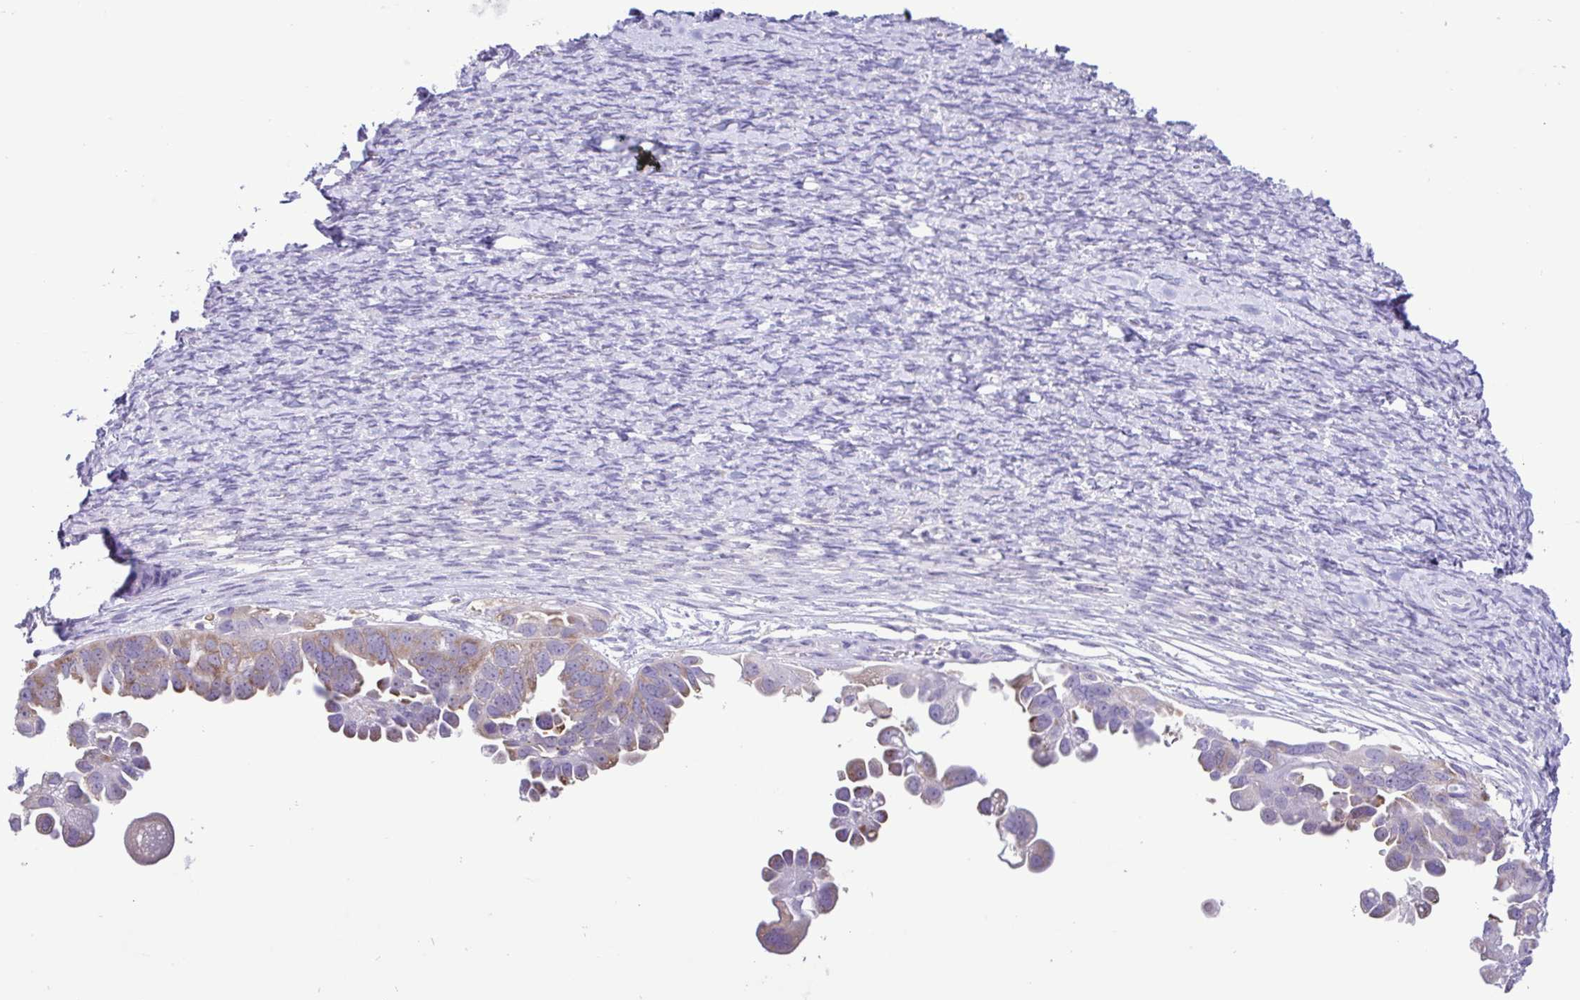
{"staining": {"intensity": "weak", "quantity": "25%-75%", "location": "cytoplasmic/membranous"}, "tissue": "ovarian cancer", "cell_type": "Tumor cells", "image_type": "cancer", "snomed": [{"axis": "morphology", "description": "Cystadenocarcinoma, serous, NOS"}, {"axis": "topography", "description": "Ovary"}], "caption": "Human ovarian cancer (serous cystadenocarcinoma) stained for a protein (brown) exhibits weak cytoplasmic/membranous positive expression in about 25%-75% of tumor cells.", "gene": "CYP17A1", "patient": {"sex": "female", "age": 53}}